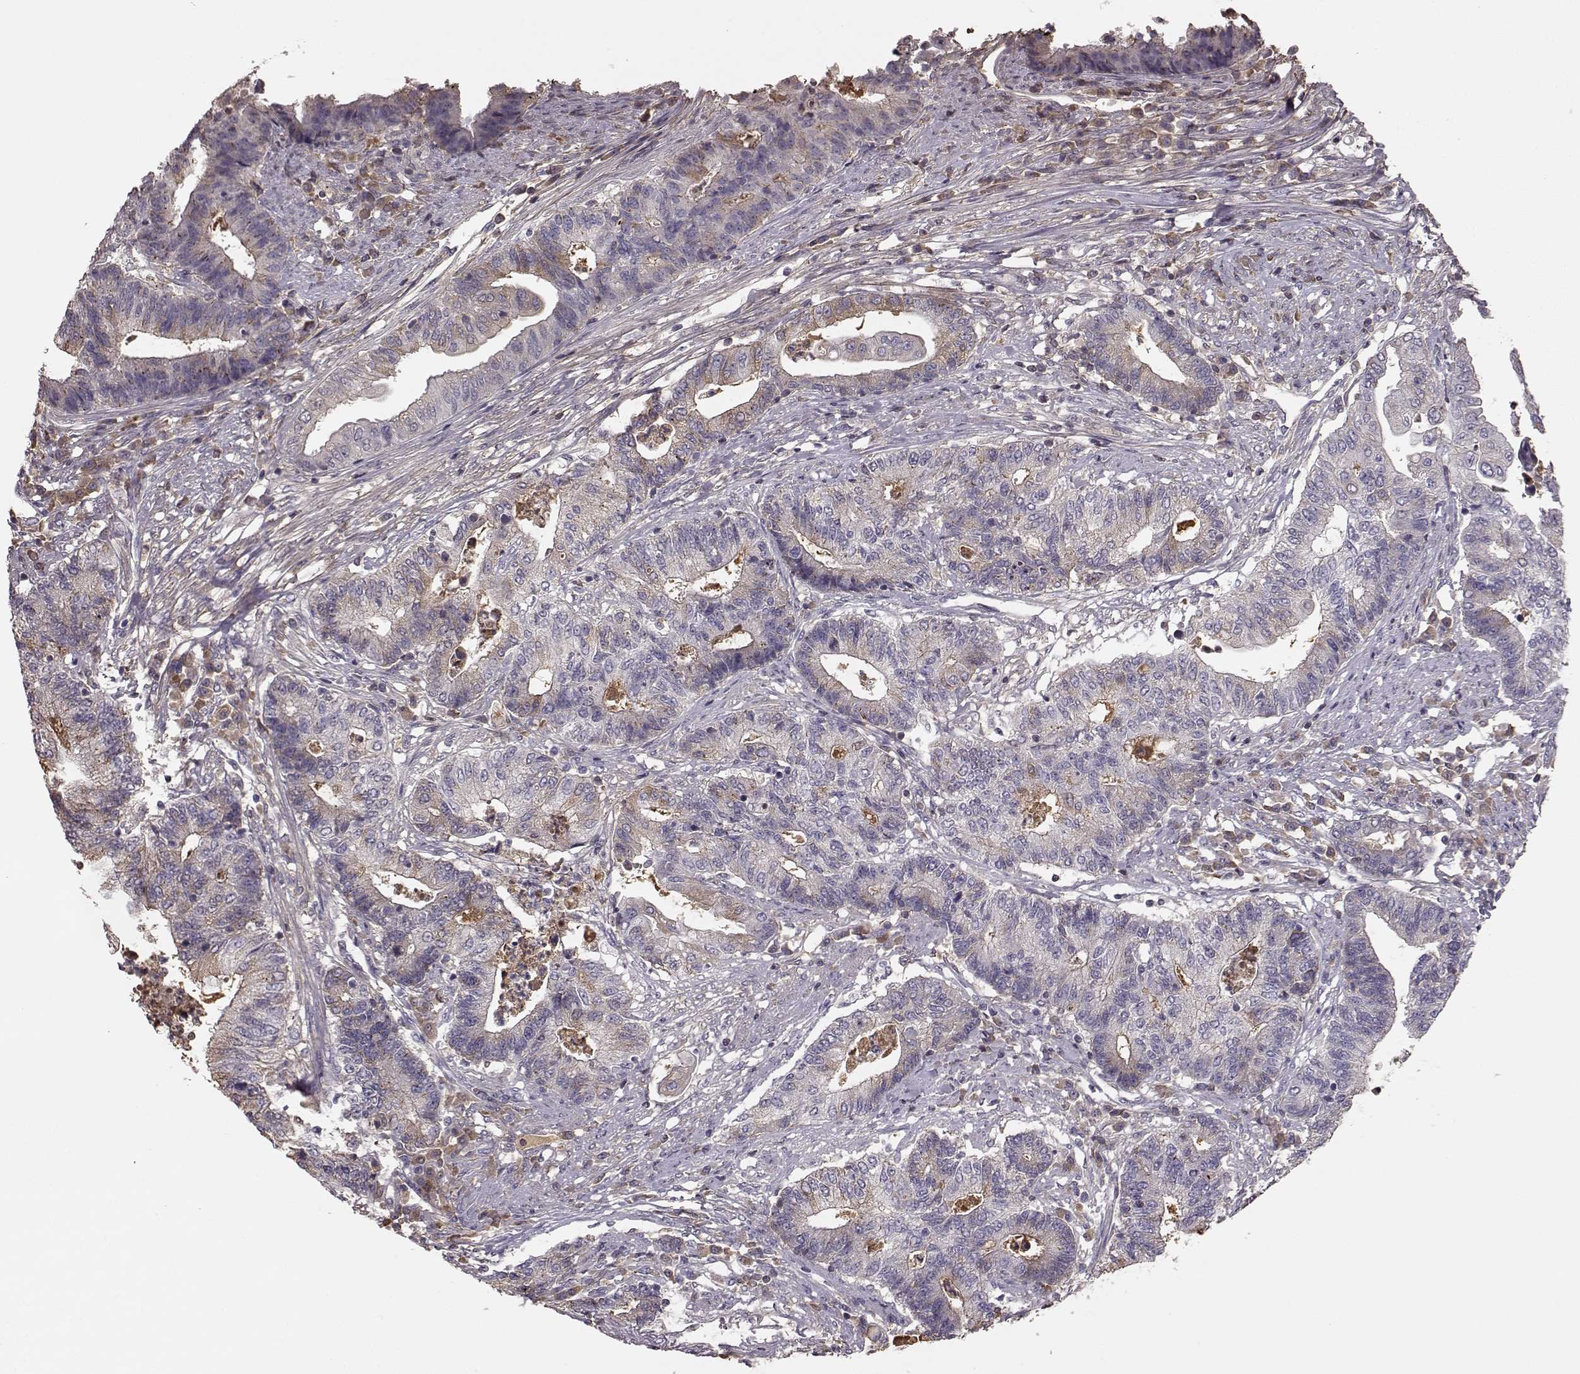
{"staining": {"intensity": "weak", "quantity": "<25%", "location": "cytoplasmic/membranous"}, "tissue": "endometrial cancer", "cell_type": "Tumor cells", "image_type": "cancer", "snomed": [{"axis": "morphology", "description": "Adenocarcinoma, NOS"}, {"axis": "topography", "description": "Uterus"}, {"axis": "topography", "description": "Endometrium"}], "caption": "Protein analysis of endometrial cancer (adenocarcinoma) displays no significant staining in tumor cells.", "gene": "YJEFN3", "patient": {"sex": "female", "age": 54}}